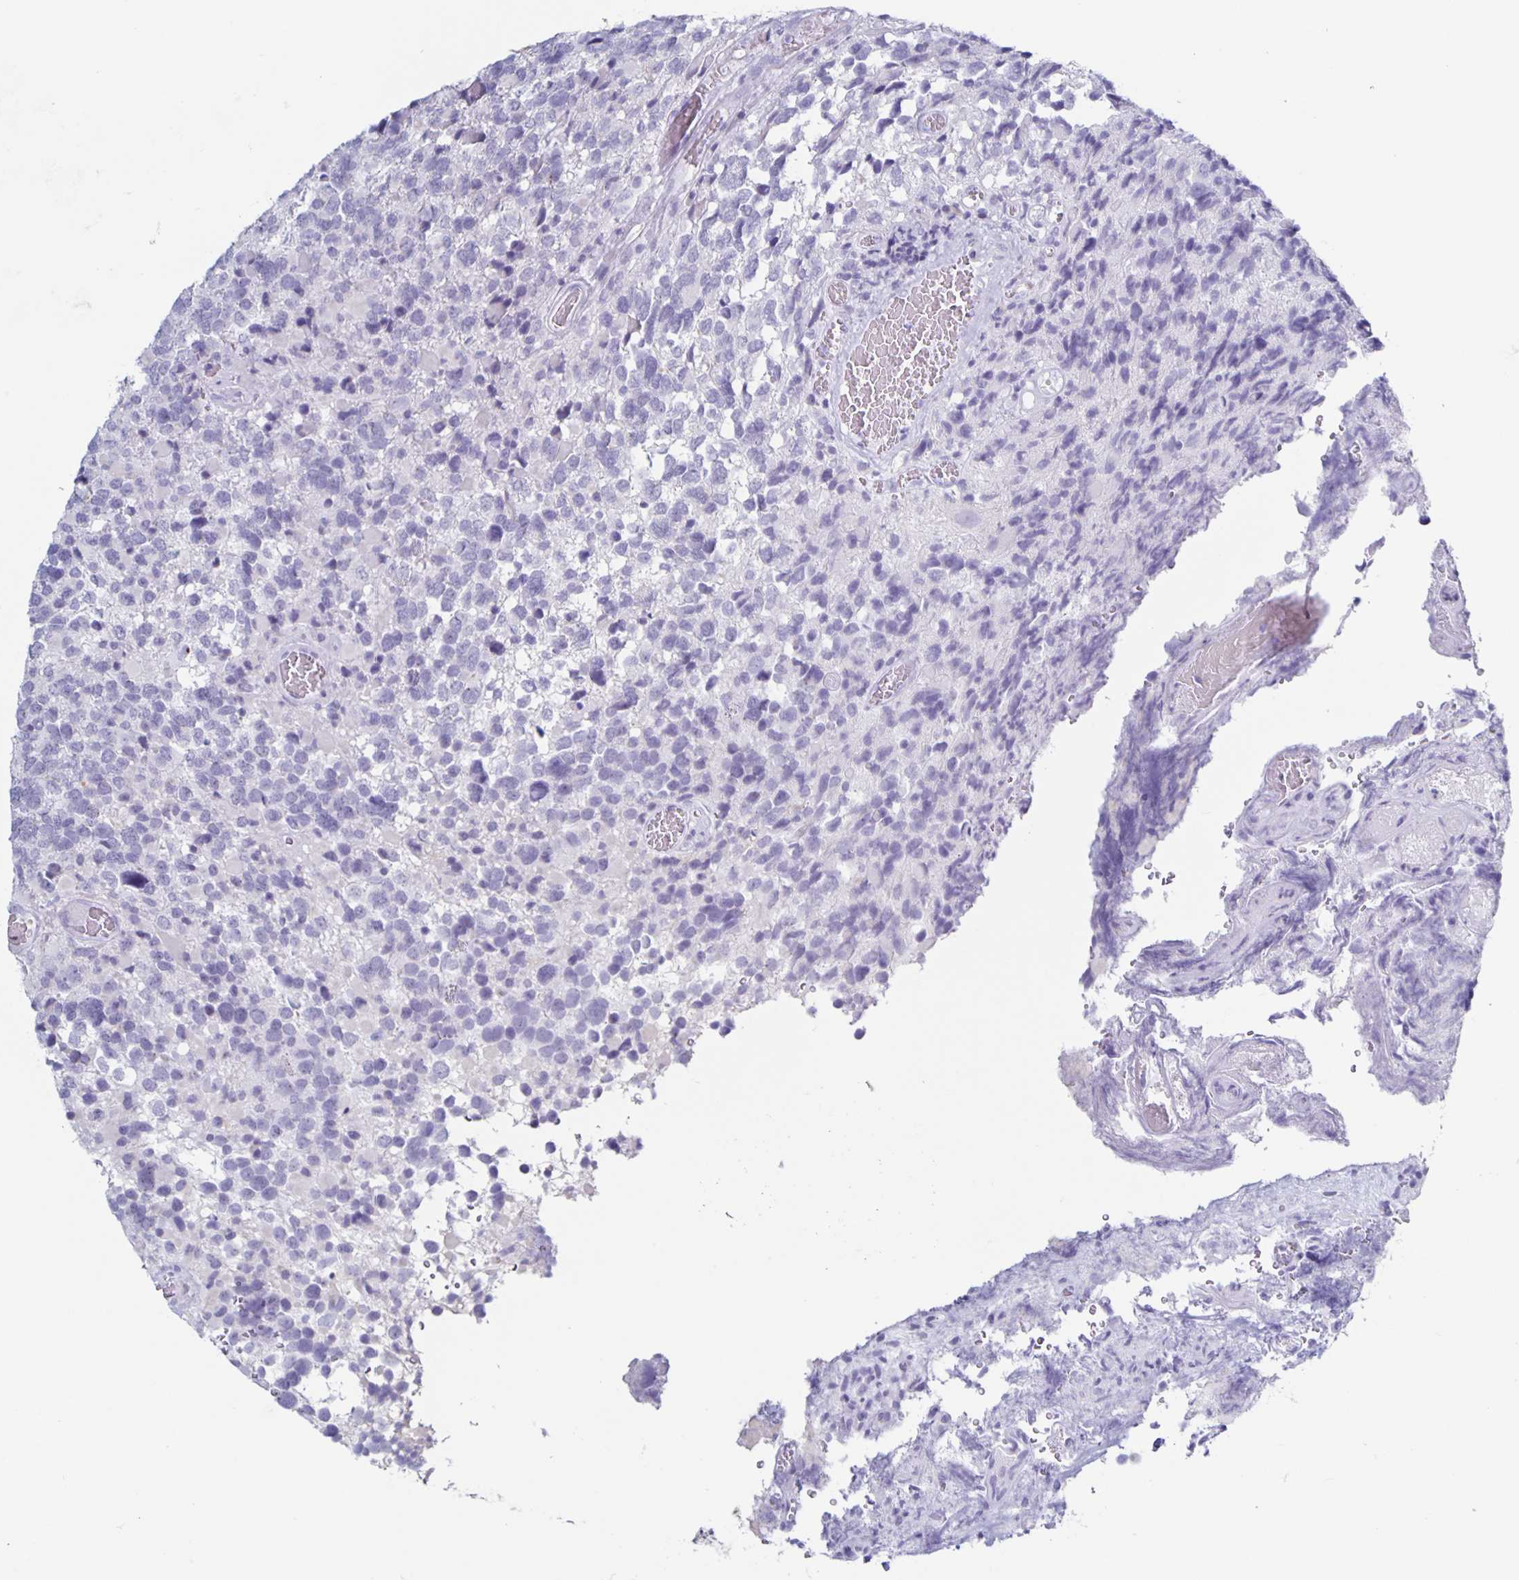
{"staining": {"intensity": "negative", "quantity": "none", "location": "none"}, "tissue": "glioma", "cell_type": "Tumor cells", "image_type": "cancer", "snomed": [{"axis": "morphology", "description": "Glioma, malignant, High grade"}, {"axis": "topography", "description": "Brain"}], "caption": "Tumor cells show no significant positivity in malignant glioma (high-grade).", "gene": "CT45A5", "patient": {"sex": "female", "age": 40}}